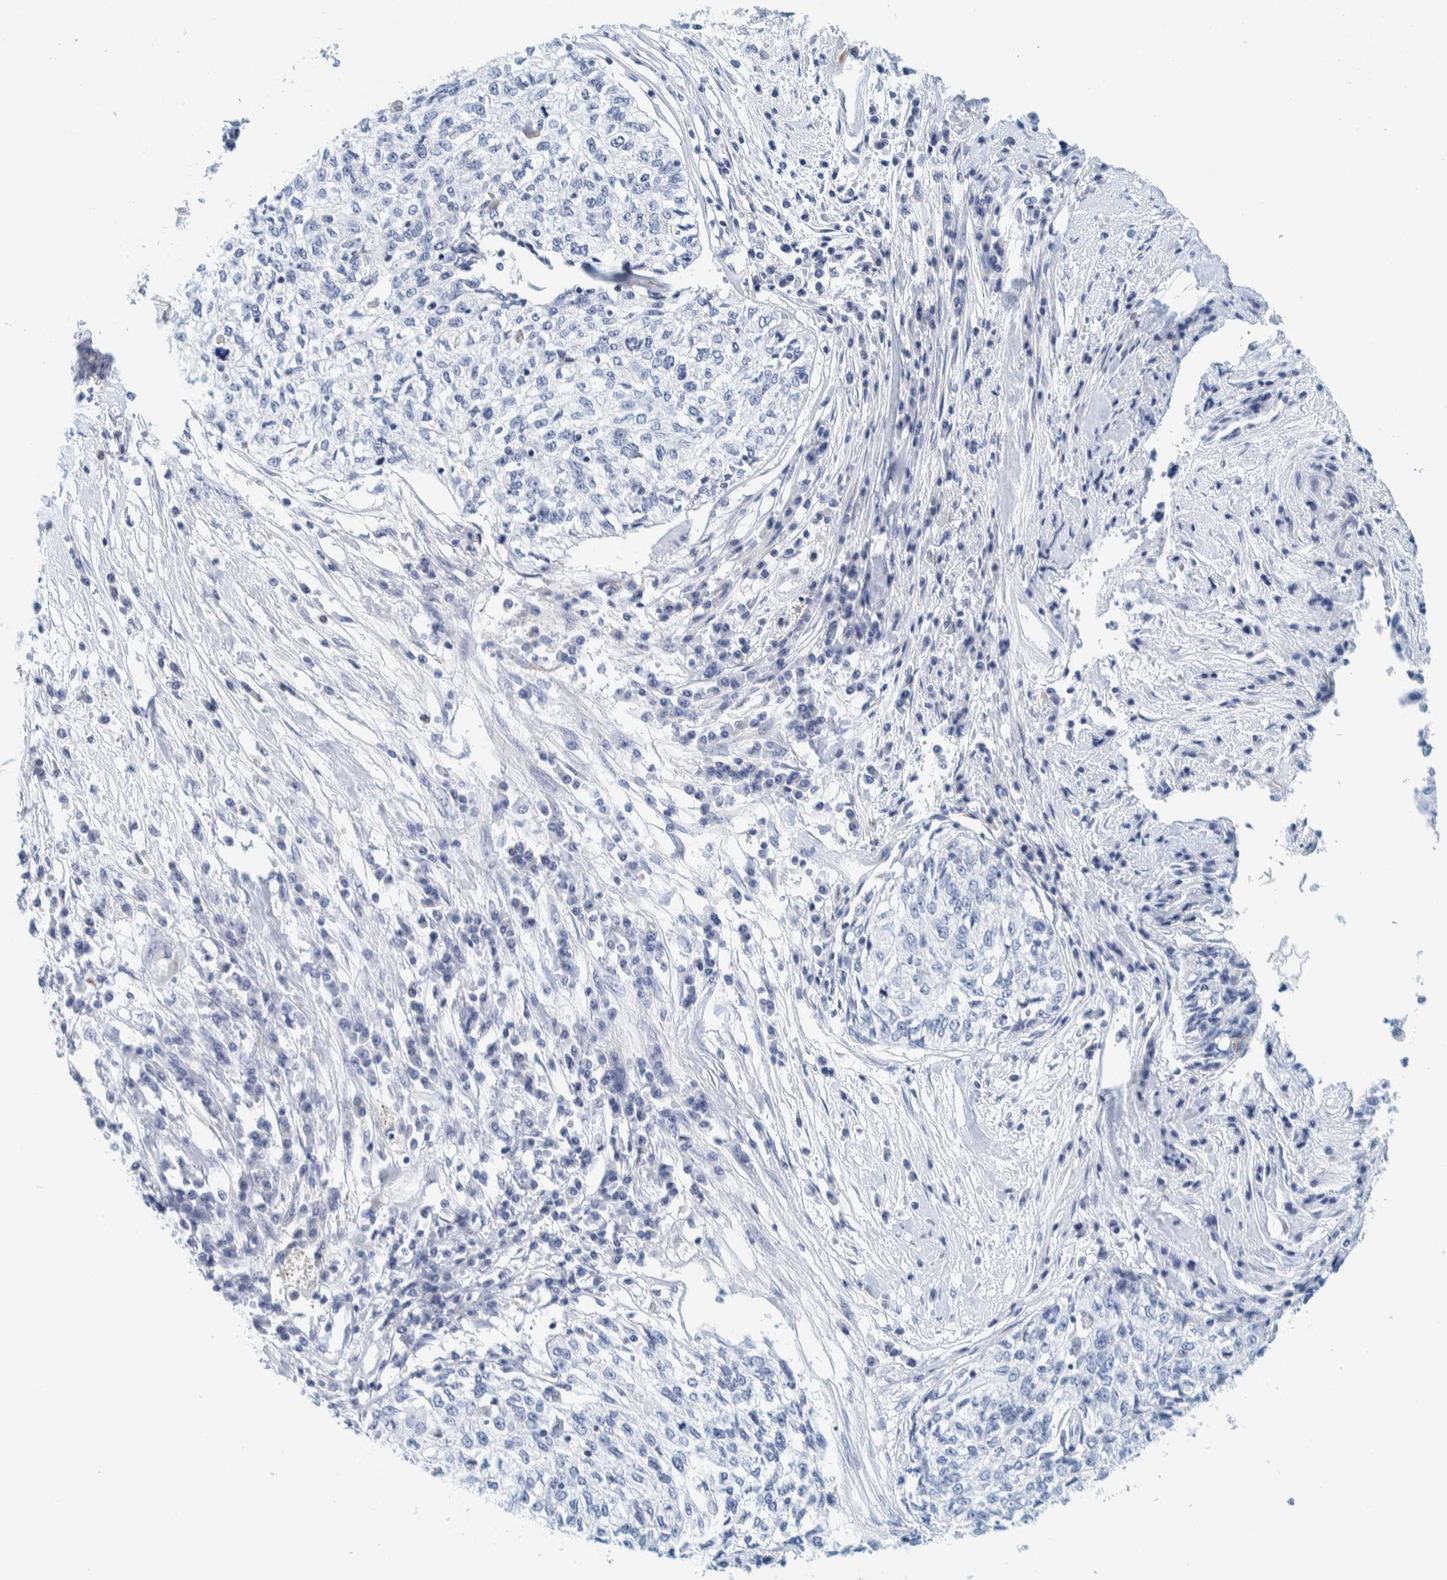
{"staining": {"intensity": "negative", "quantity": "none", "location": "none"}, "tissue": "cervical cancer", "cell_type": "Tumor cells", "image_type": "cancer", "snomed": [{"axis": "morphology", "description": "Squamous cell carcinoma, NOS"}, {"axis": "topography", "description": "Cervix"}], "caption": "The immunohistochemistry image has no significant expression in tumor cells of cervical squamous cell carcinoma tissue. (Stains: DAB (3,3'-diaminobenzidine) immunohistochemistry (IHC) with hematoxylin counter stain, Microscopy: brightfield microscopy at high magnification).", "gene": "MOG", "patient": {"sex": "female", "age": 57}}